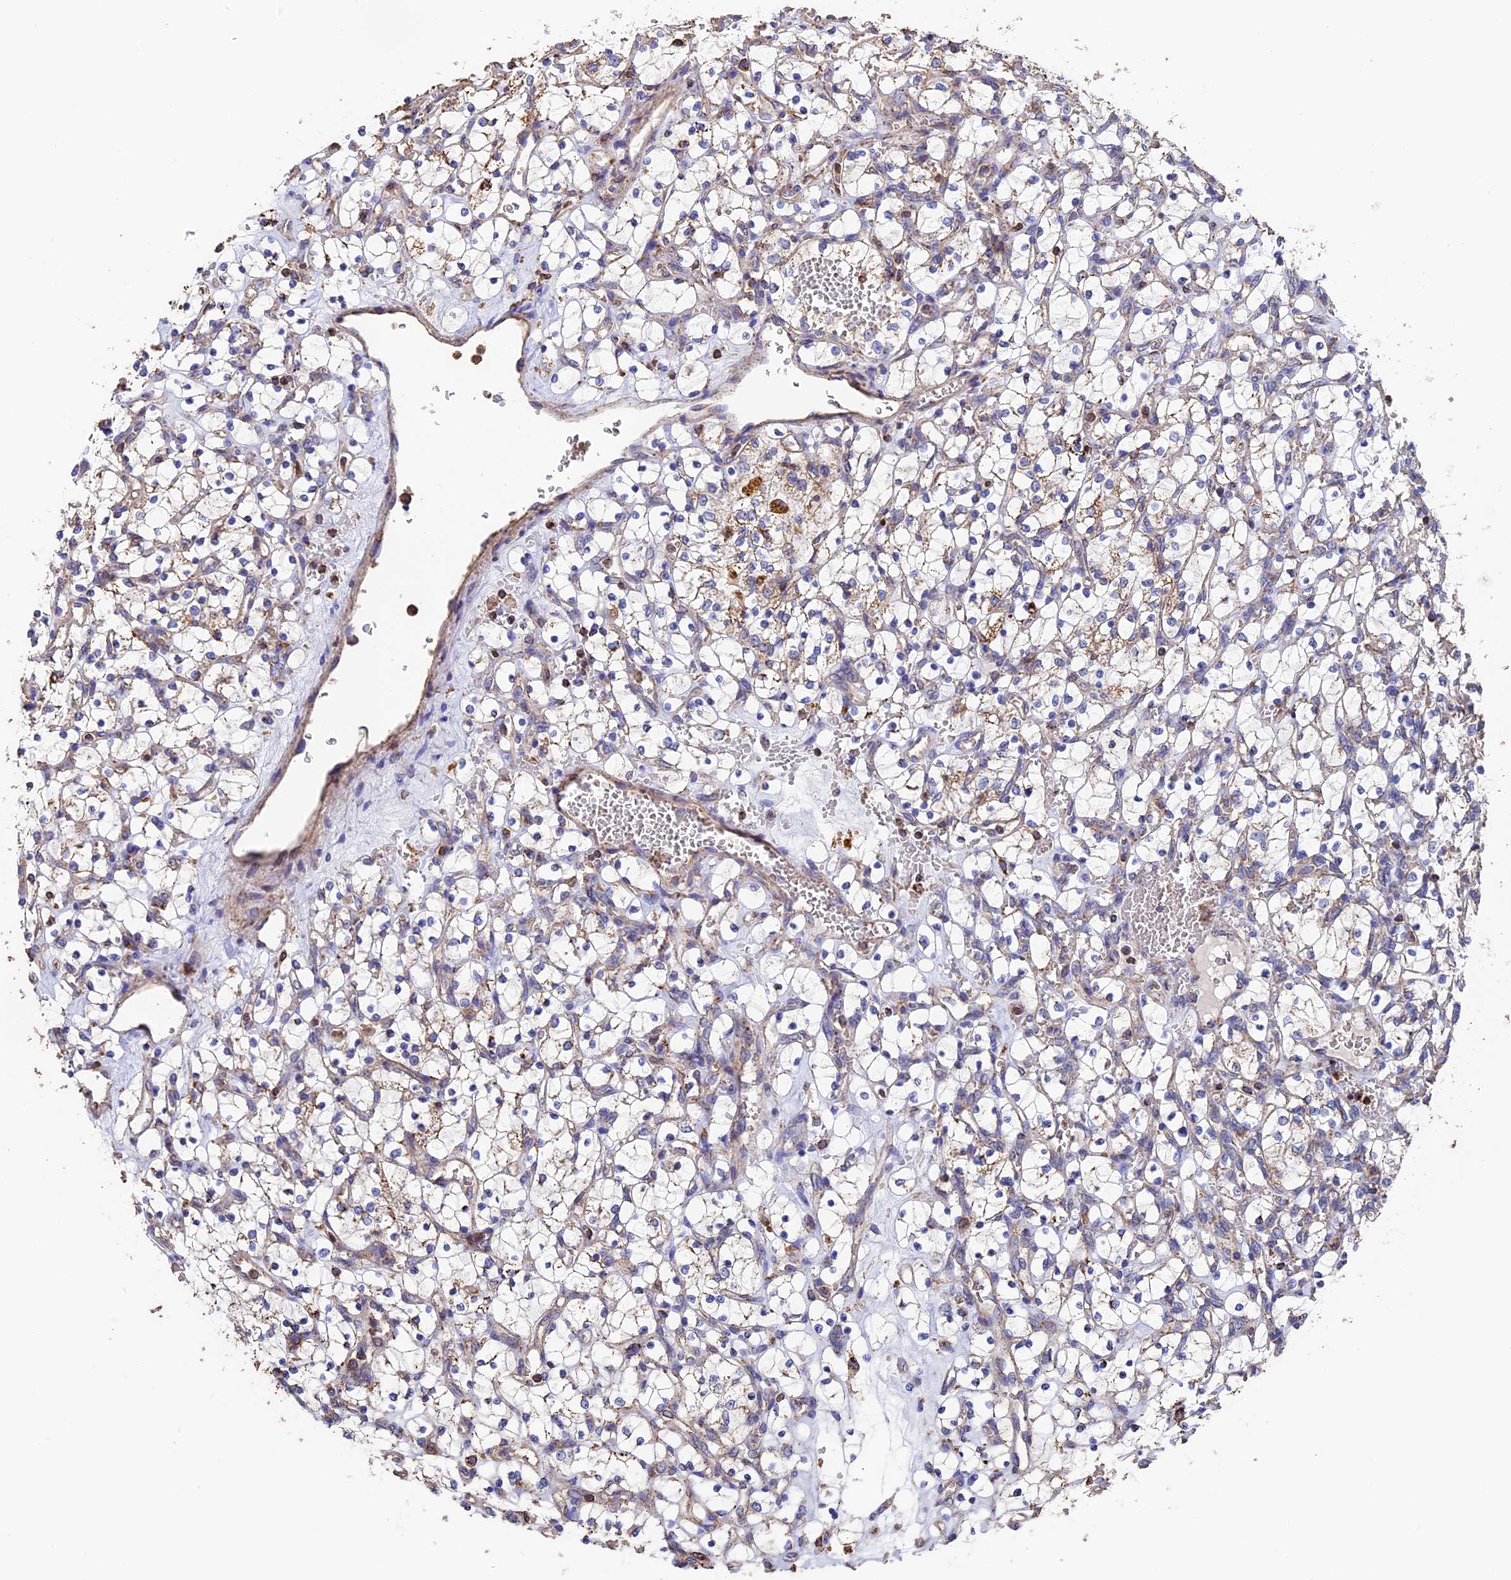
{"staining": {"intensity": "weak", "quantity": "<25%", "location": "cytoplasmic/membranous"}, "tissue": "renal cancer", "cell_type": "Tumor cells", "image_type": "cancer", "snomed": [{"axis": "morphology", "description": "Adenocarcinoma, NOS"}, {"axis": "topography", "description": "Kidney"}], "caption": "Renal cancer was stained to show a protein in brown. There is no significant positivity in tumor cells.", "gene": "ADAT1", "patient": {"sex": "female", "age": 69}}